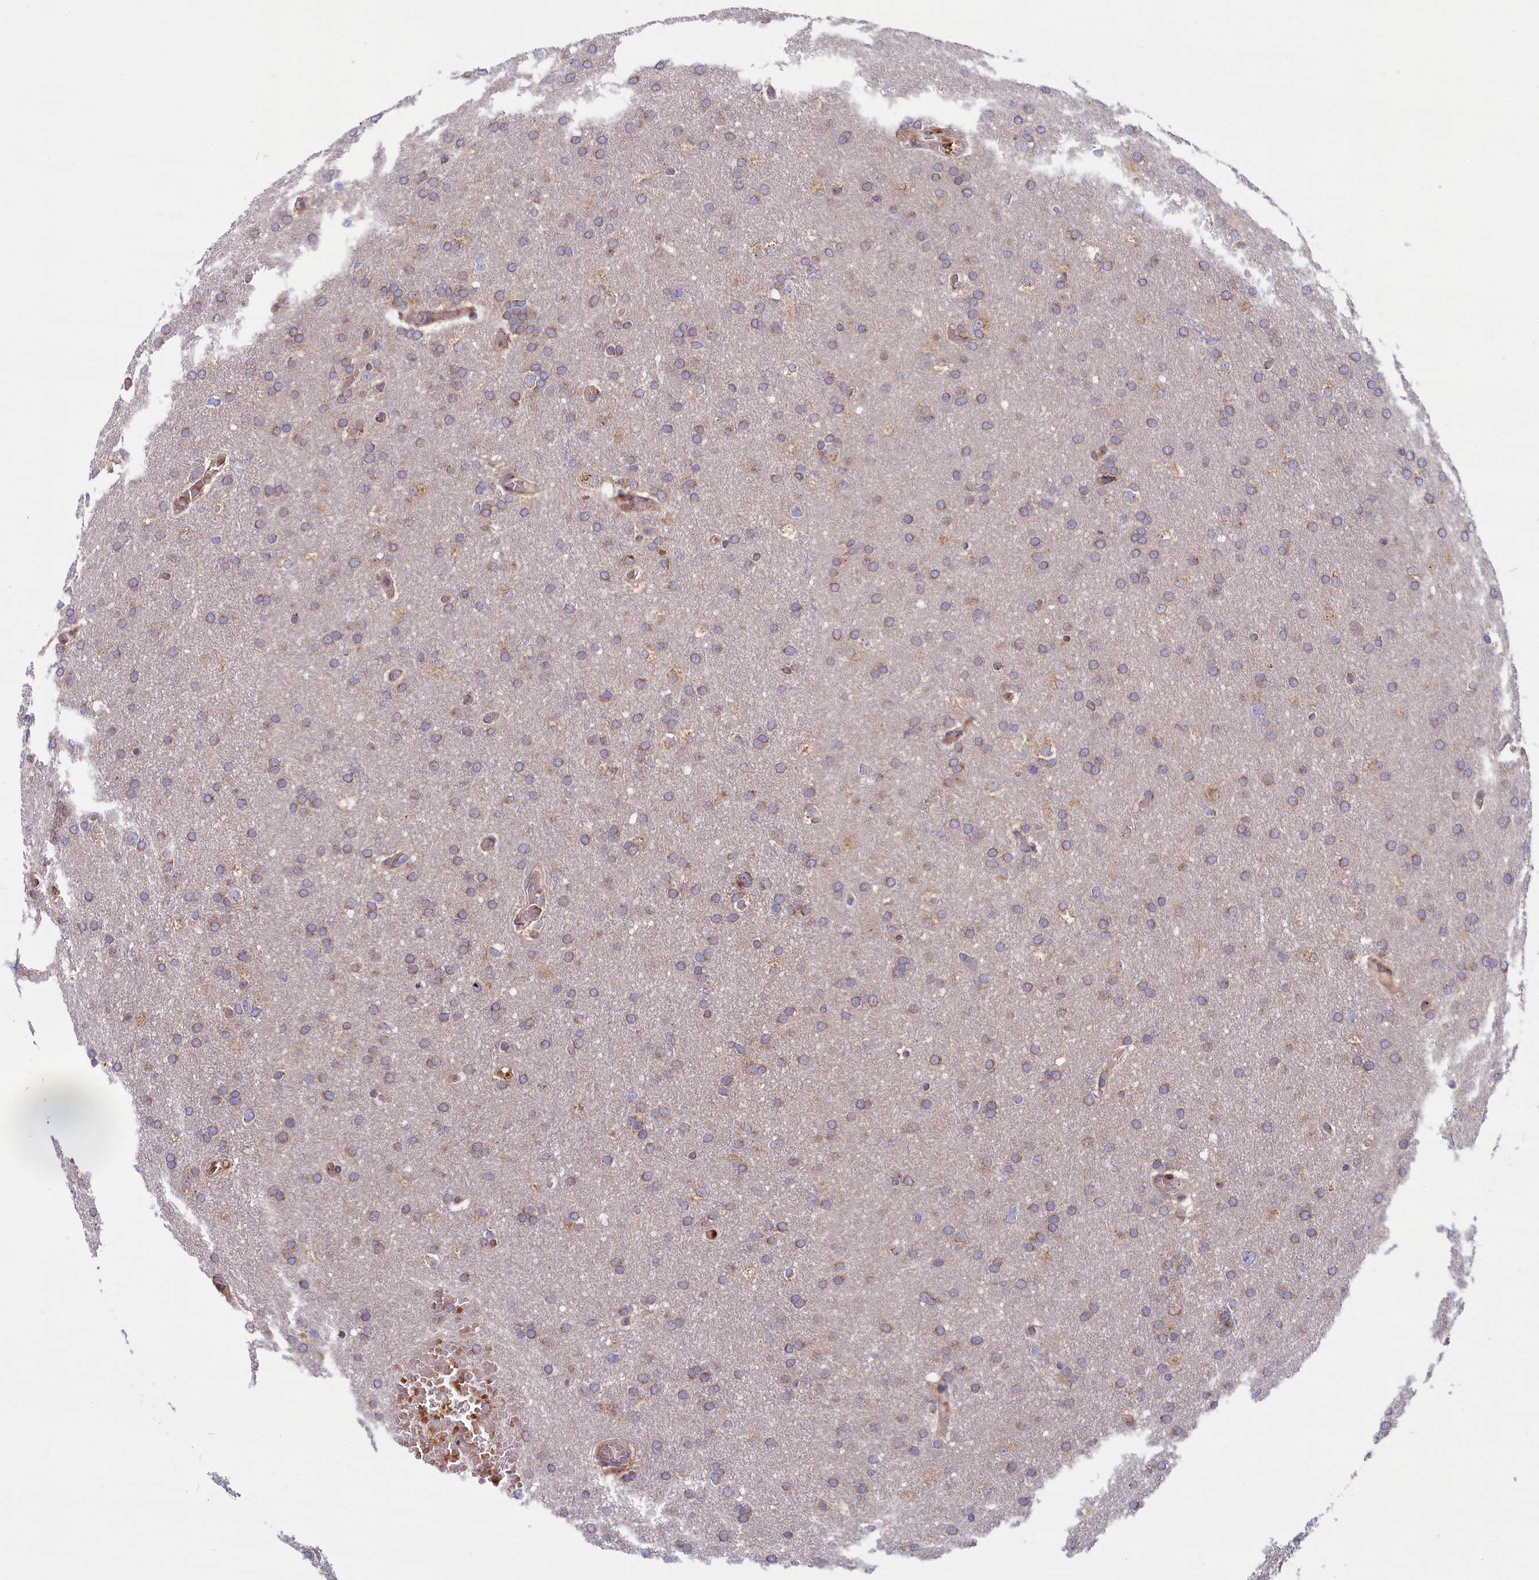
{"staining": {"intensity": "weak", "quantity": ">75%", "location": "cytoplasmic/membranous"}, "tissue": "glioma", "cell_type": "Tumor cells", "image_type": "cancer", "snomed": [{"axis": "morphology", "description": "Glioma, malignant, High grade"}, {"axis": "topography", "description": "Cerebral cortex"}], "caption": "Human glioma stained for a protein (brown) shows weak cytoplasmic/membranous positive staining in approximately >75% of tumor cells.", "gene": "BLVRB", "patient": {"sex": "female", "age": 36}}